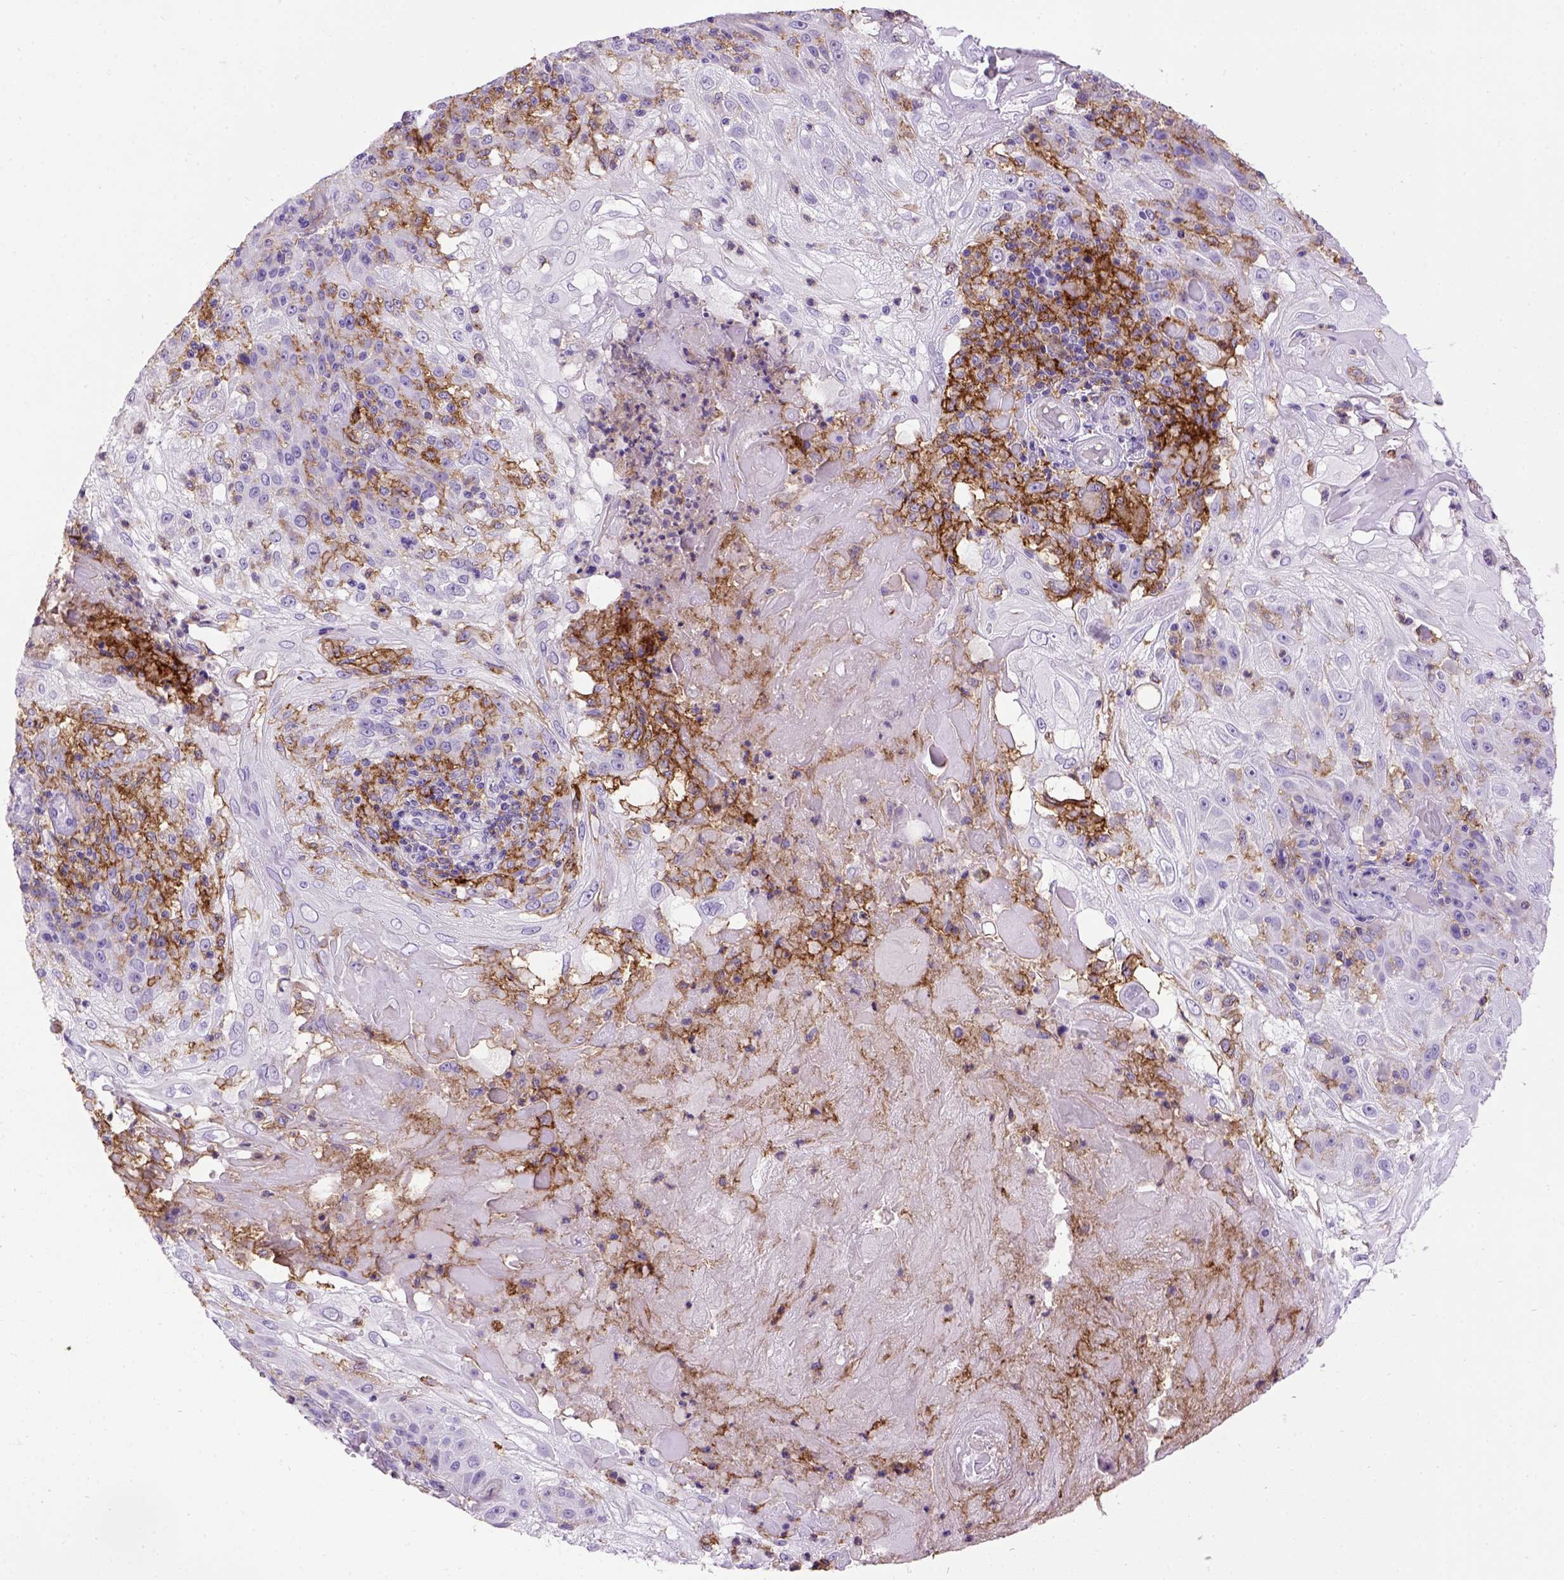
{"staining": {"intensity": "negative", "quantity": "none", "location": "none"}, "tissue": "skin cancer", "cell_type": "Tumor cells", "image_type": "cancer", "snomed": [{"axis": "morphology", "description": "Normal tissue, NOS"}, {"axis": "morphology", "description": "Squamous cell carcinoma, NOS"}, {"axis": "topography", "description": "Skin"}], "caption": "IHC of skin cancer (squamous cell carcinoma) demonstrates no staining in tumor cells.", "gene": "ITGAX", "patient": {"sex": "female", "age": 83}}